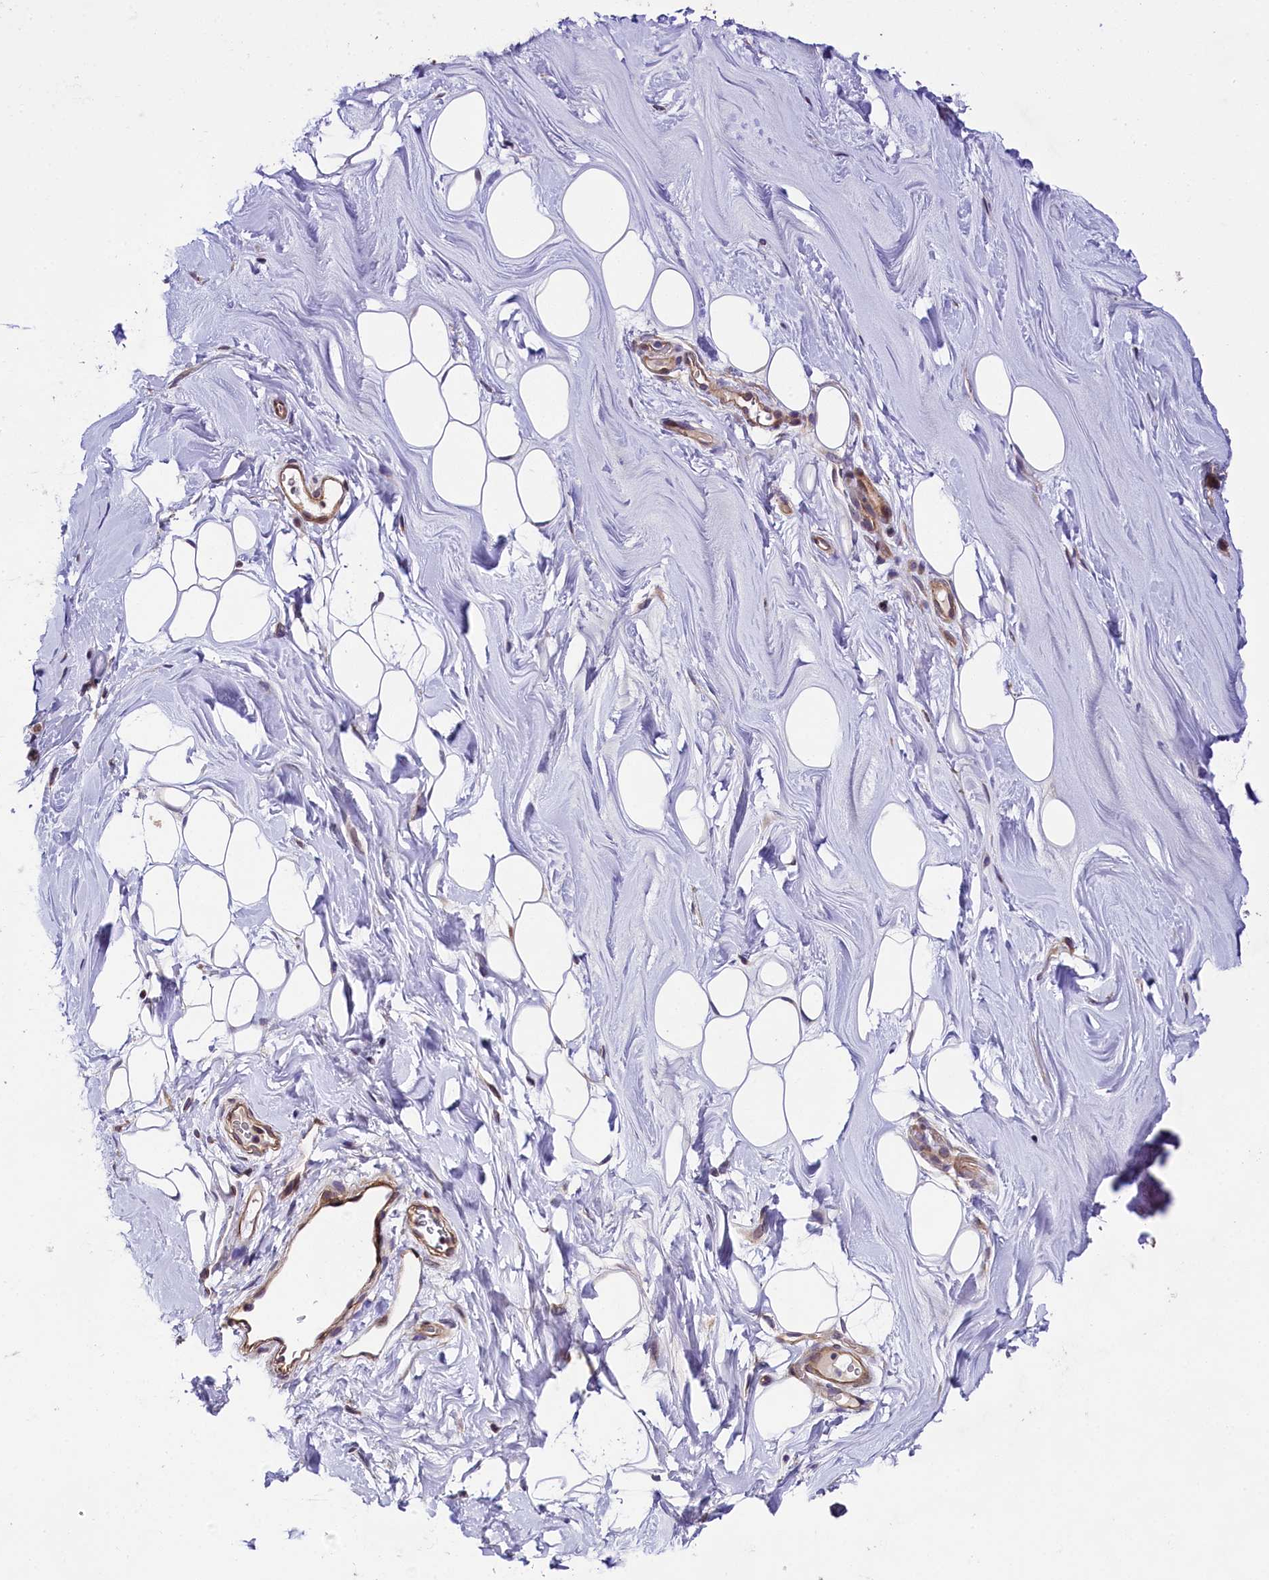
{"staining": {"intensity": "moderate", "quantity": ">75%", "location": "cytoplasmic/membranous,nuclear"}, "tissue": "adipose tissue", "cell_type": "Adipocytes", "image_type": "normal", "snomed": [{"axis": "morphology", "description": "Normal tissue, NOS"}, {"axis": "topography", "description": "Breast"}], "caption": "Moderate cytoplasmic/membranous,nuclear expression for a protein is identified in approximately >75% of adipocytes of benign adipose tissue using IHC.", "gene": "SP4", "patient": {"sex": "female", "age": 26}}